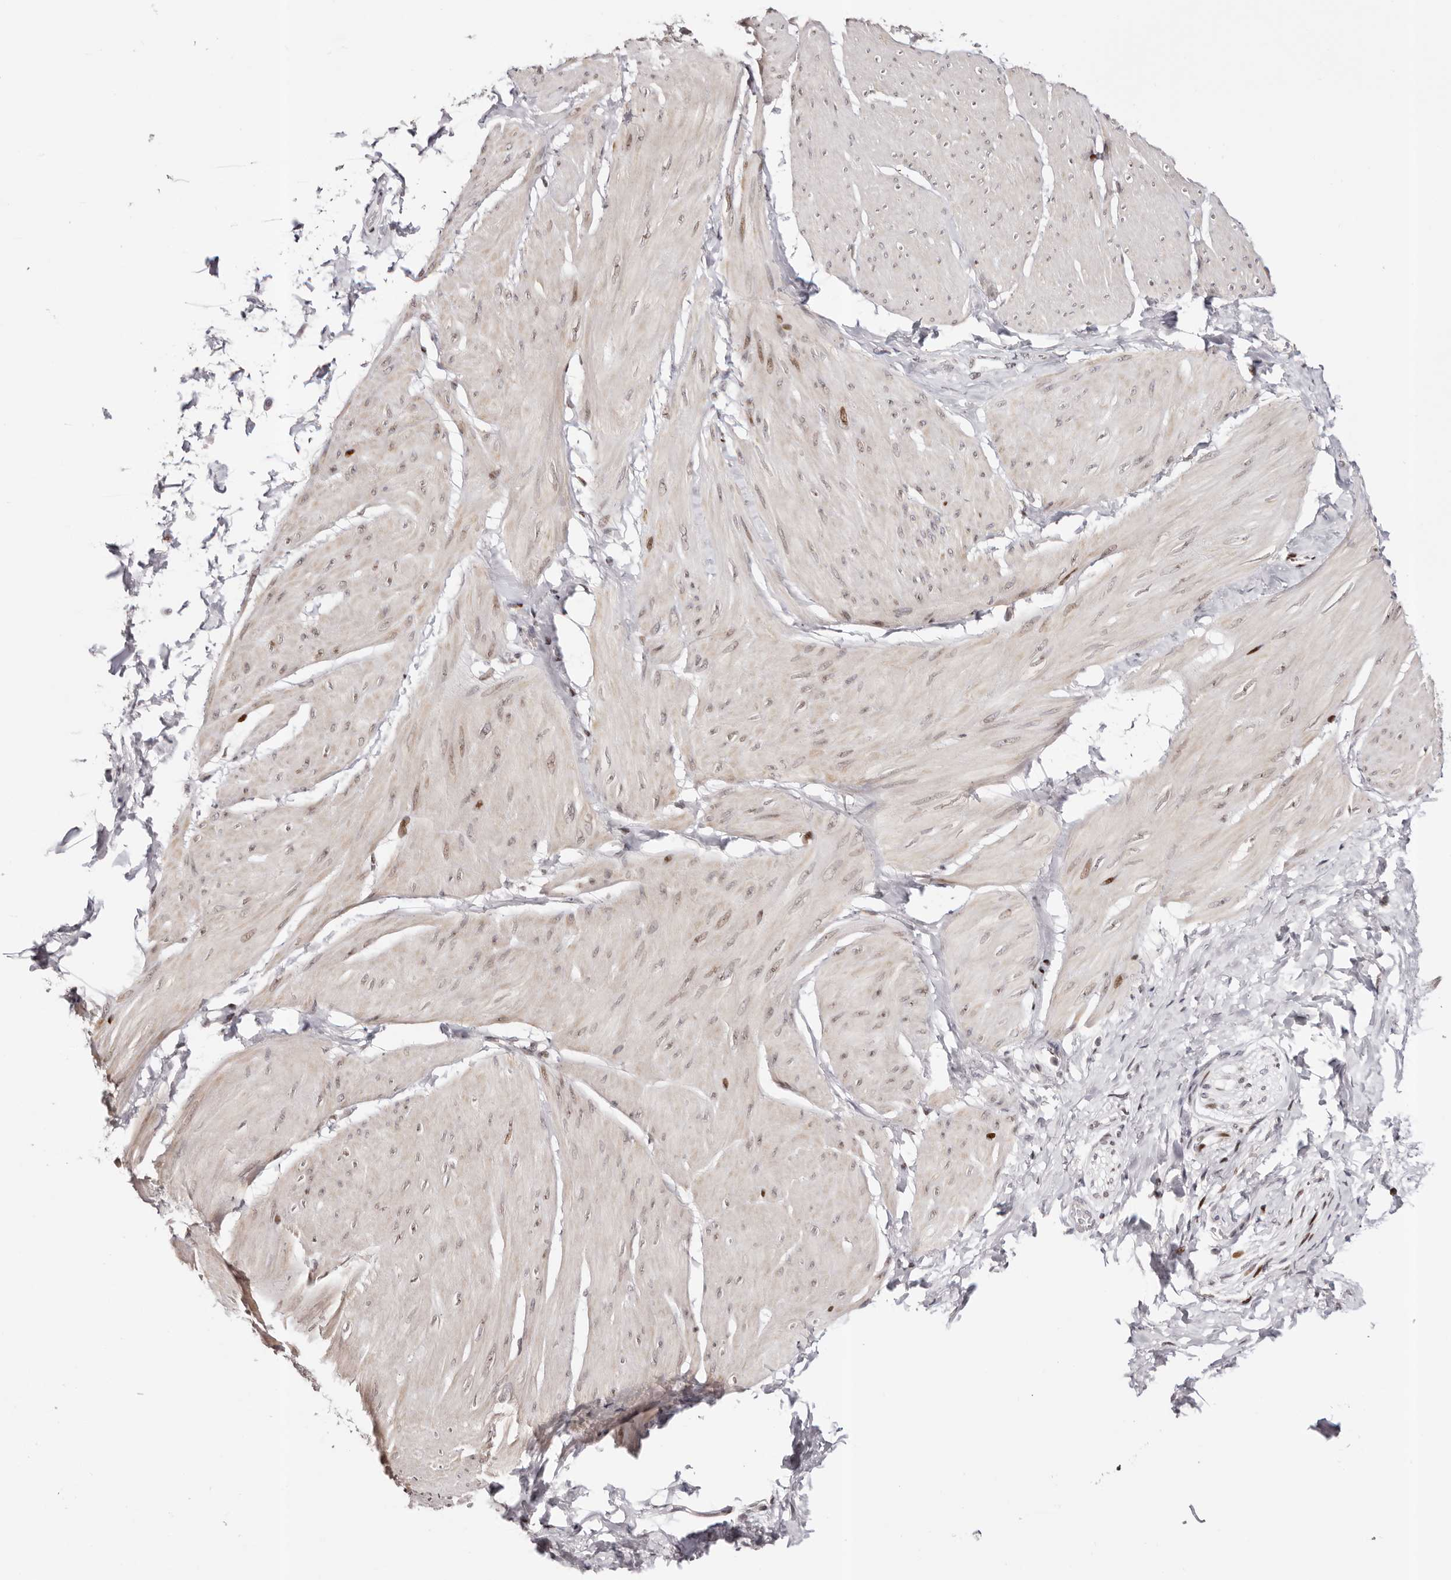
{"staining": {"intensity": "moderate", "quantity": "25%-75%", "location": "nuclear"}, "tissue": "smooth muscle", "cell_type": "Smooth muscle cells", "image_type": "normal", "snomed": [{"axis": "morphology", "description": "Urothelial carcinoma, High grade"}, {"axis": "topography", "description": "Urinary bladder"}], "caption": "IHC of unremarkable human smooth muscle exhibits medium levels of moderate nuclear expression in about 25%-75% of smooth muscle cells. (DAB (3,3'-diaminobenzidine) IHC with brightfield microscopy, high magnification).", "gene": "NUP153", "patient": {"sex": "male", "age": 46}}